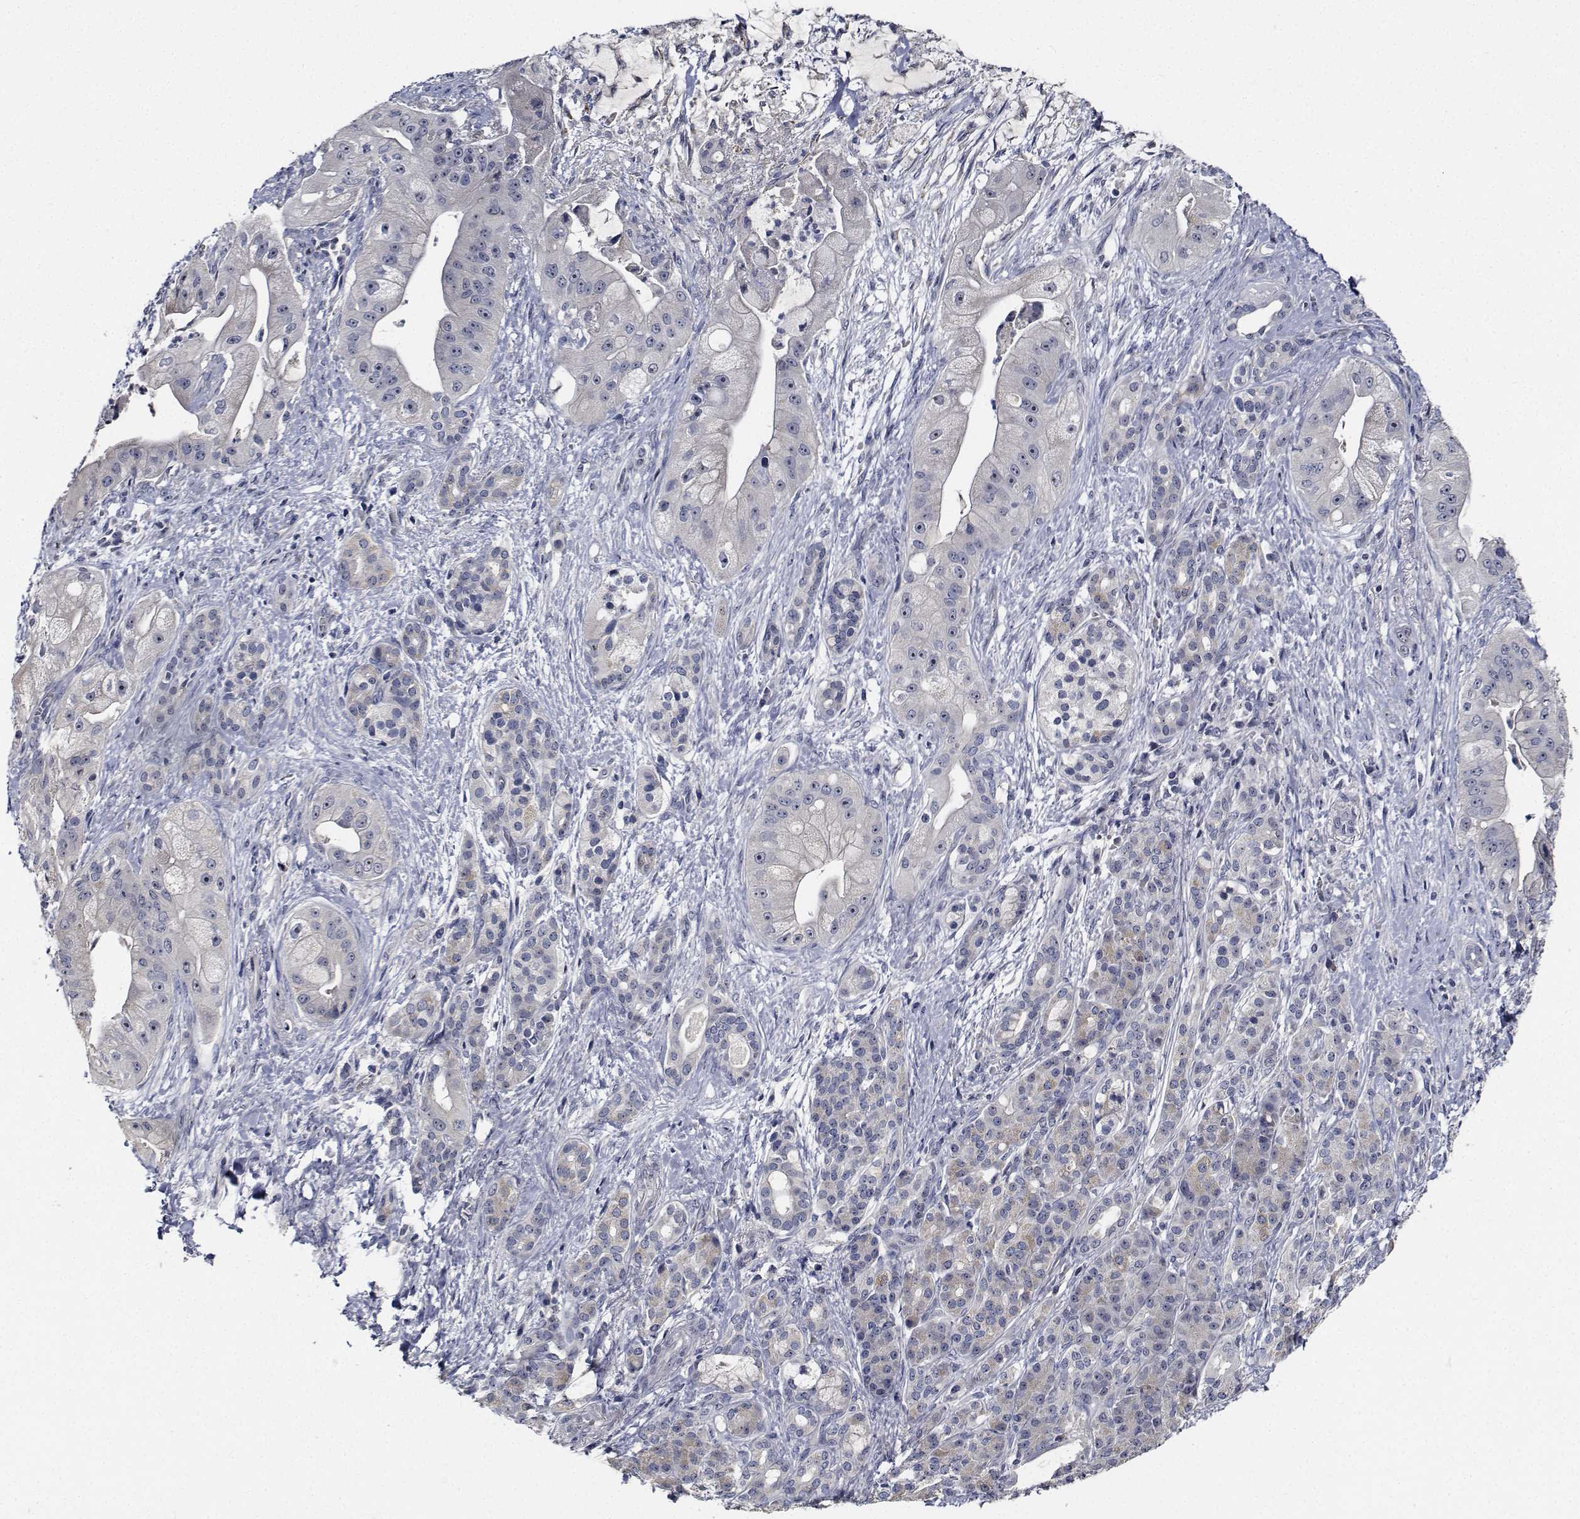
{"staining": {"intensity": "negative", "quantity": "none", "location": "none"}, "tissue": "pancreatic cancer", "cell_type": "Tumor cells", "image_type": "cancer", "snomed": [{"axis": "morphology", "description": "Normal tissue, NOS"}, {"axis": "morphology", "description": "Inflammation, NOS"}, {"axis": "morphology", "description": "Adenocarcinoma, NOS"}, {"axis": "topography", "description": "Pancreas"}], "caption": "This is an immunohistochemistry (IHC) micrograph of human adenocarcinoma (pancreatic). There is no expression in tumor cells.", "gene": "NVL", "patient": {"sex": "male", "age": 57}}